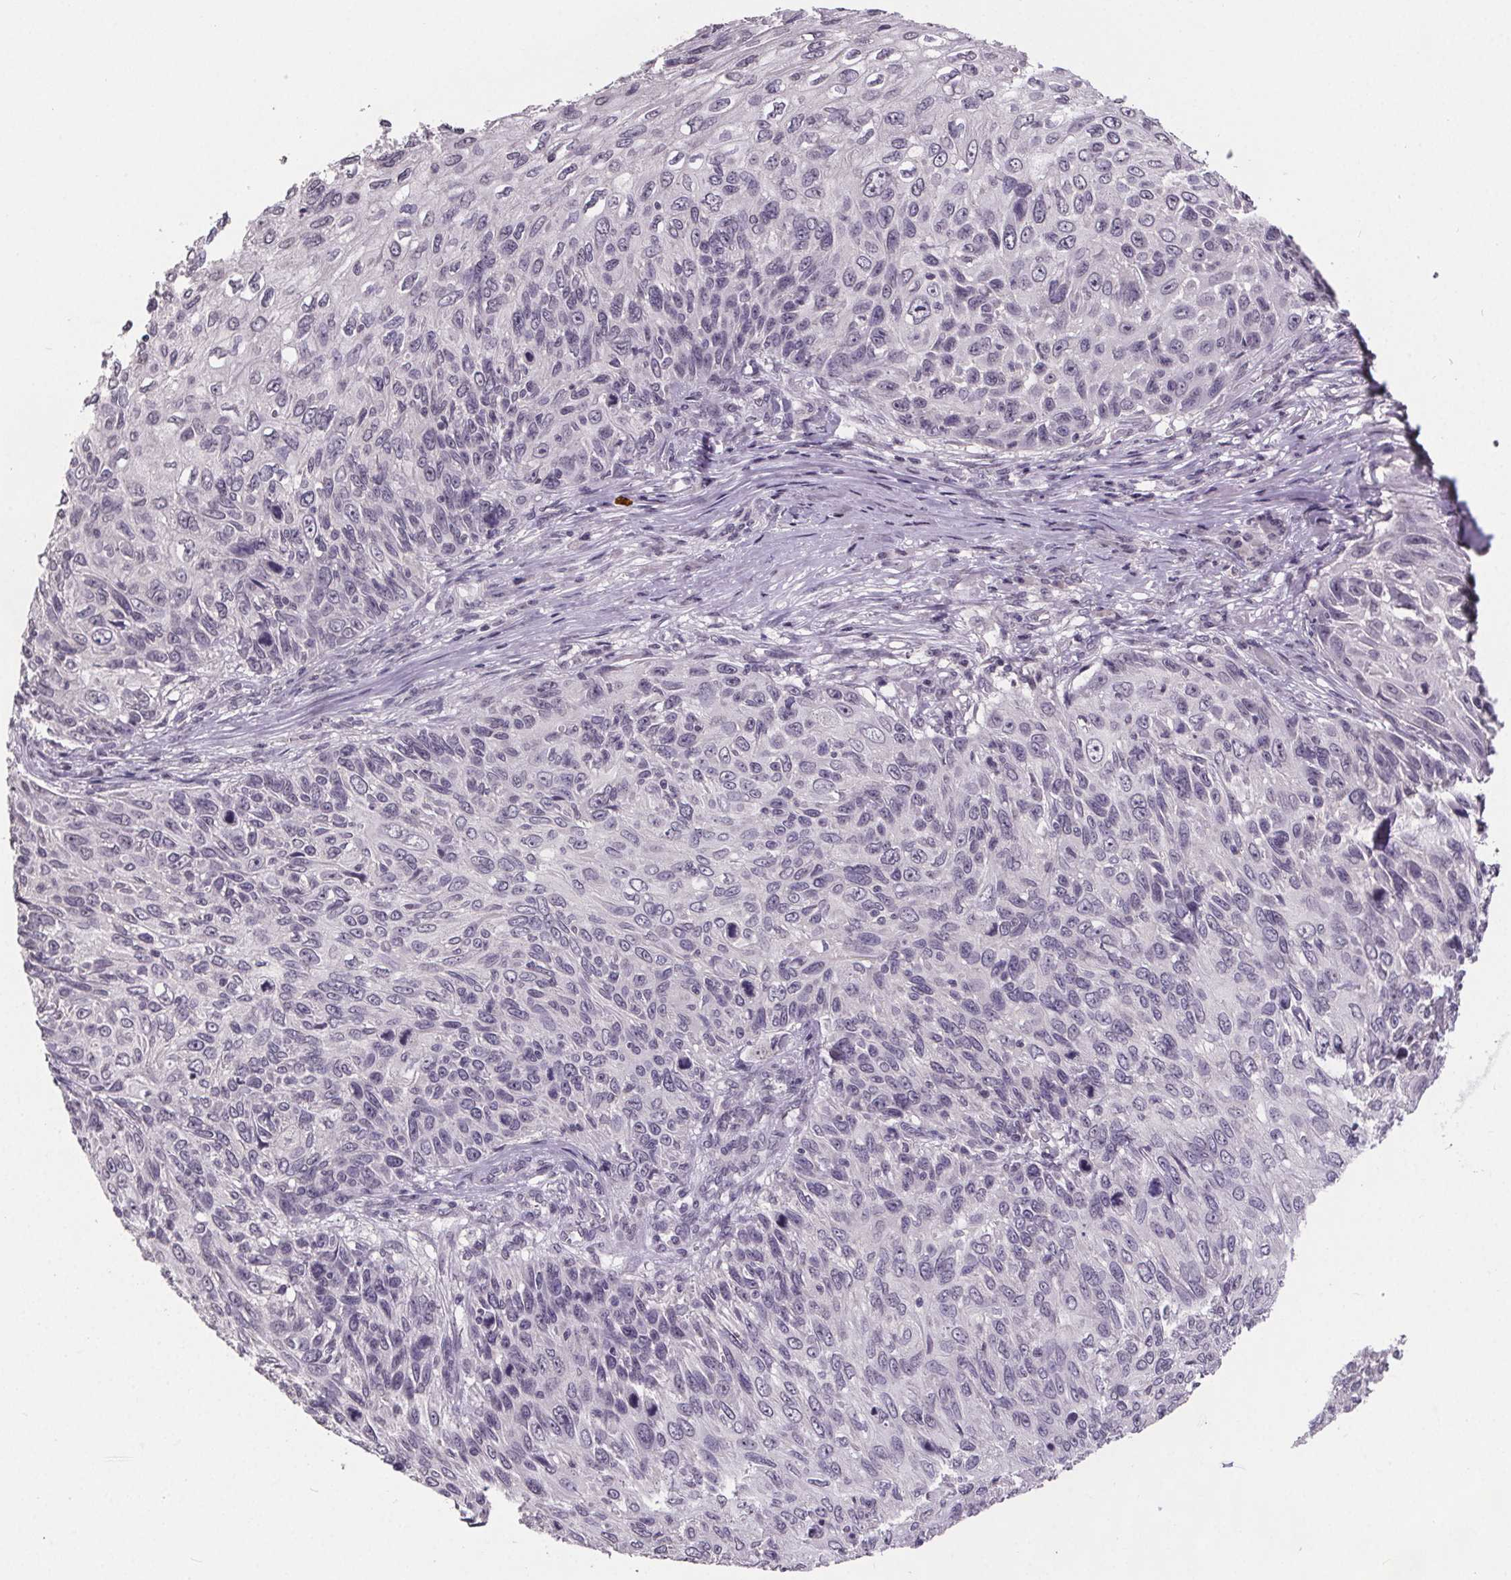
{"staining": {"intensity": "negative", "quantity": "none", "location": "none"}, "tissue": "skin cancer", "cell_type": "Tumor cells", "image_type": "cancer", "snomed": [{"axis": "morphology", "description": "Squamous cell carcinoma, NOS"}, {"axis": "topography", "description": "Skin"}], "caption": "Immunohistochemical staining of squamous cell carcinoma (skin) exhibits no significant expression in tumor cells. (DAB (3,3'-diaminobenzidine) immunohistochemistry visualized using brightfield microscopy, high magnification).", "gene": "NKX6-1", "patient": {"sex": "male", "age": 92}}